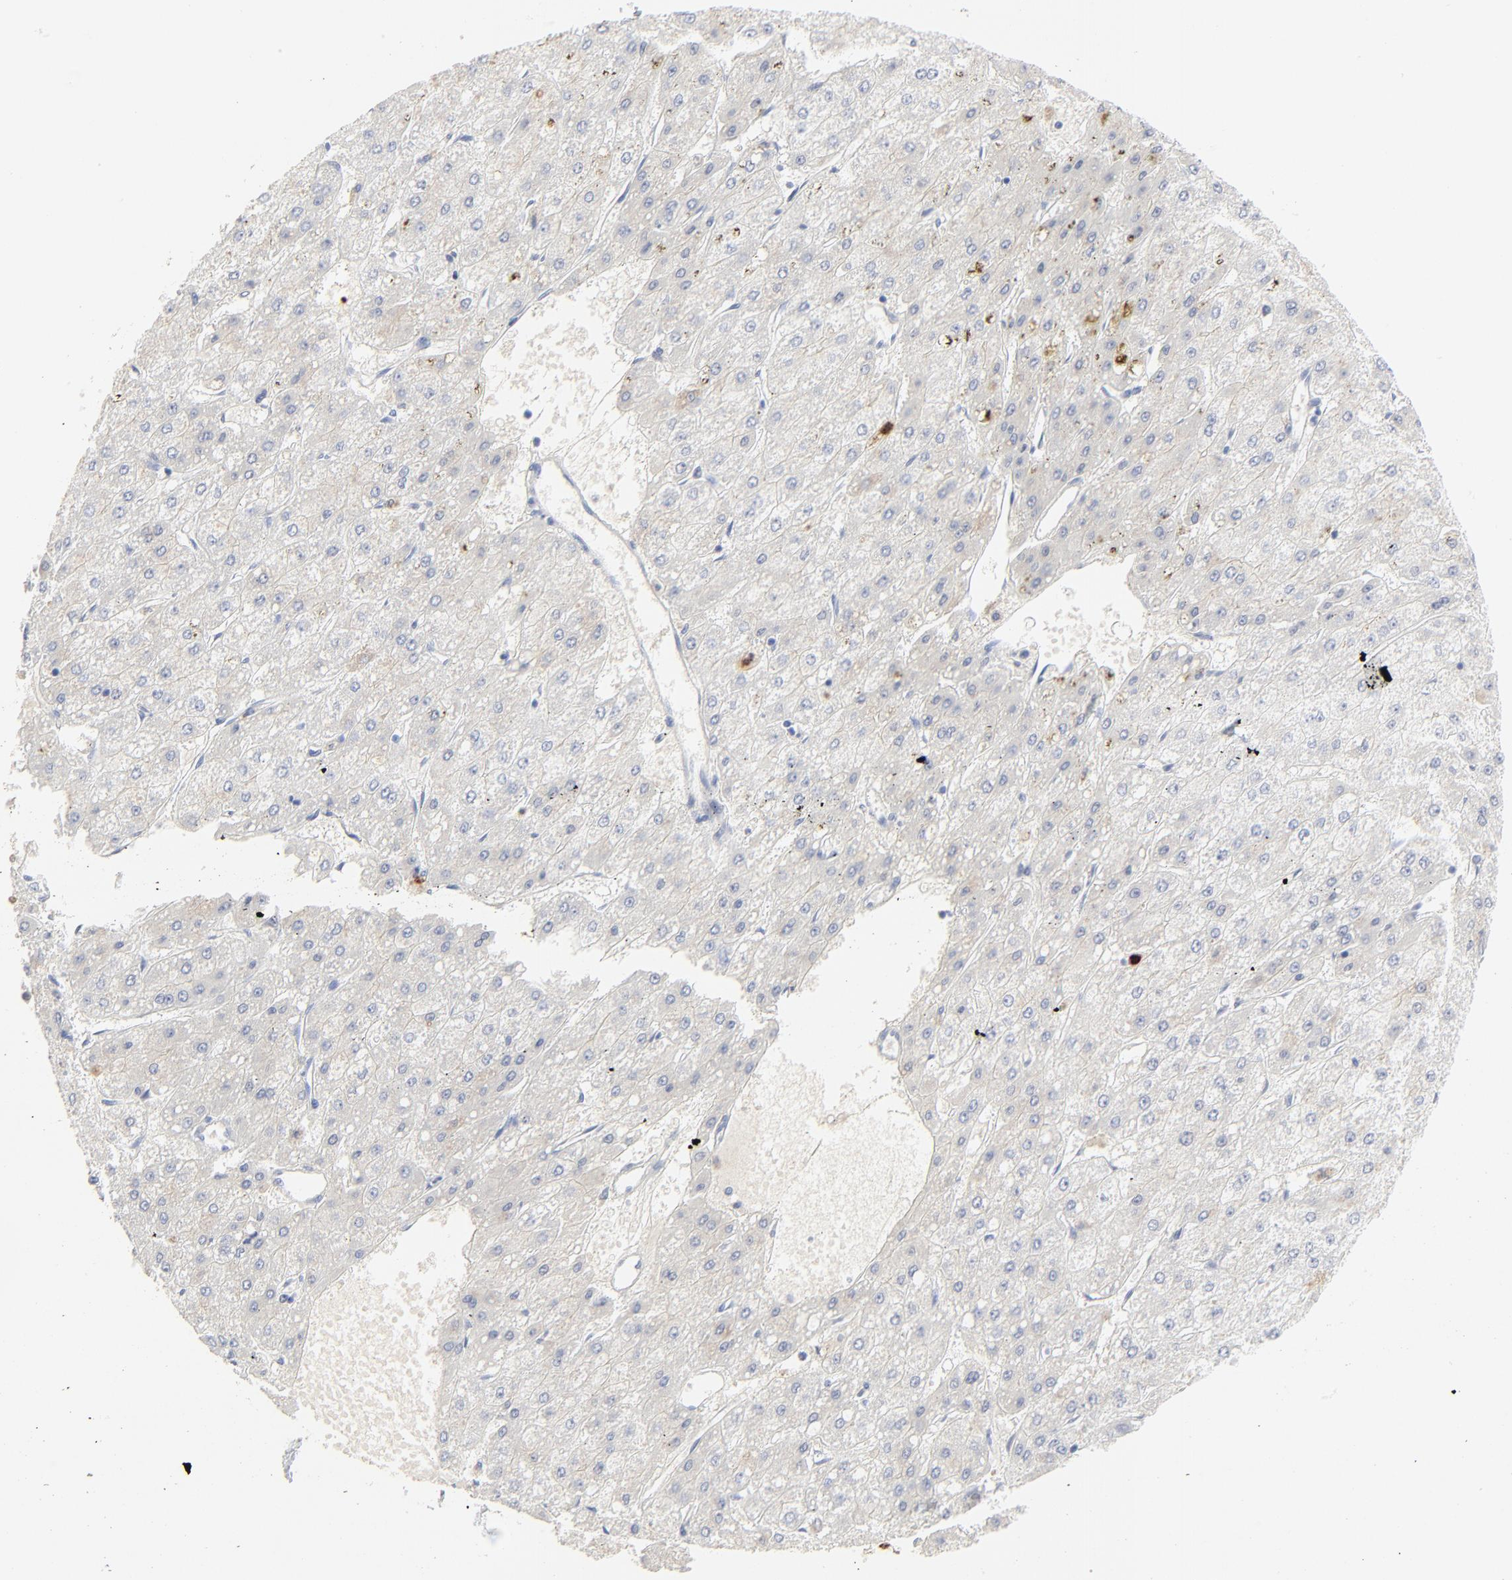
{"staining": {"intensity": "moderate", "quantity": "<25%", "location": "cytoplasmic/membranous"}, "tissue": "liver cancer", "cell_type": "Tumor cells", "image_type": "cancer", "snomed": [{"axis": "morphology", "description": "Carcinoma, Hepatocellular, NOS"}, {"axis": "topography", "description": "Liver"}], "caption": "Liver cancer (hepatocellular carcinoma) tissue demonstrates moderate cytoplasmic/membranous expression in about <25% of tumor cells", "gene": "LCN2", "patient": {"sex": "female", "age": 52}}